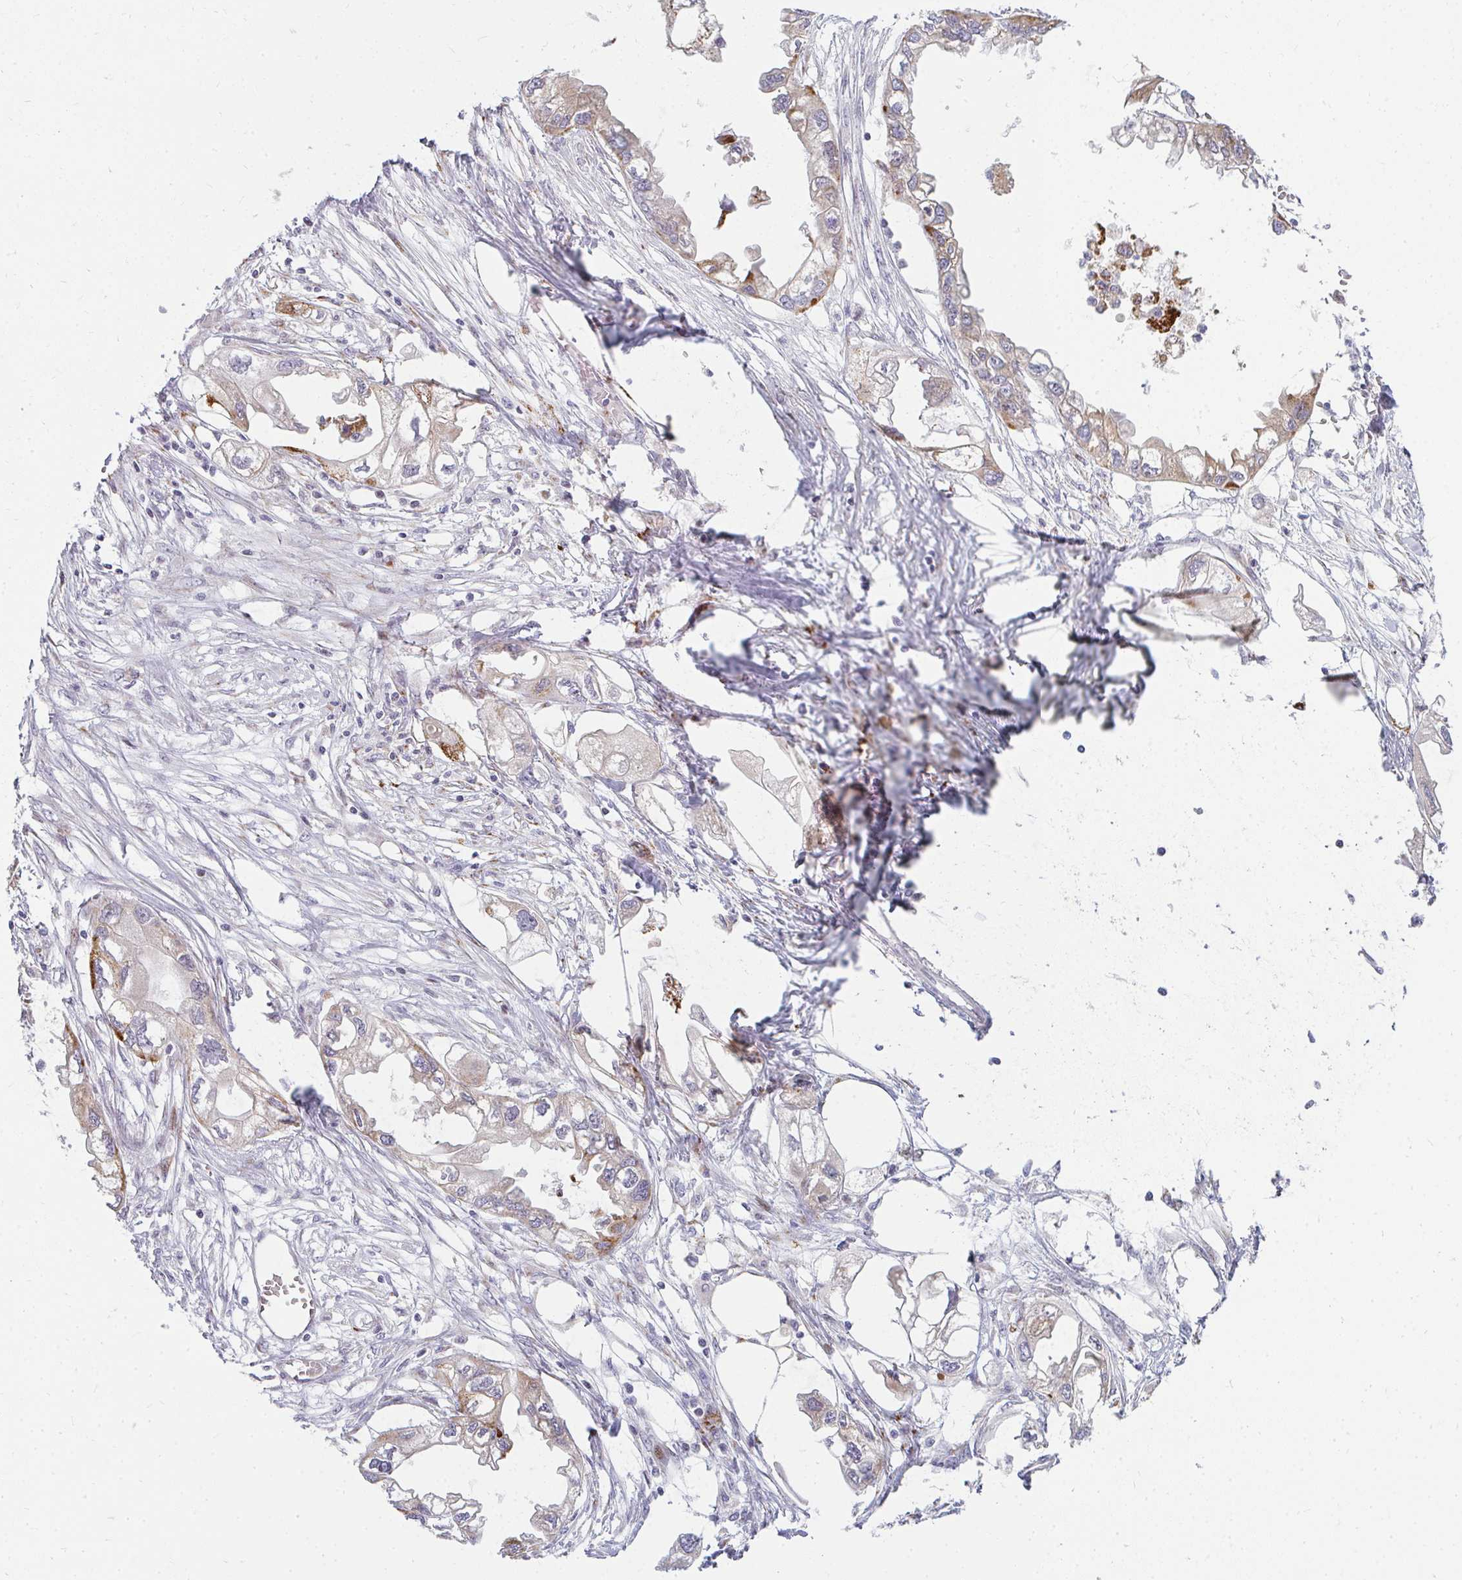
{"staining": {"intensity": "strong", "quantity": "<25%", "location": "cytoplasmic/membranous"}, "tissue": "endometrial cancer", "cell_type": "Tumor cells", "image_type": "cancer", "snomed": [{"axis": "morphology", "description": "Adenocarcinoma, NOS"}, {"axis": "morphology", "description": "Adenocarcinoma, metastatic, NOS"}, {"axis": "topography", "description": "Adipose tissue"}, {"axis": "topography", "description": "Endometrium"}], "caption": "Immunohistochemical staining of adenocarcinoma (endometrial) displays strong cytoplasmic/membranous protein staining in about <25% of tumor cells. Immunohistochemistry stains the protein in brown and the nuclei are stained blue.", "gene": "PLA2G5", "patient": {"sex": "female", "age": 67}}